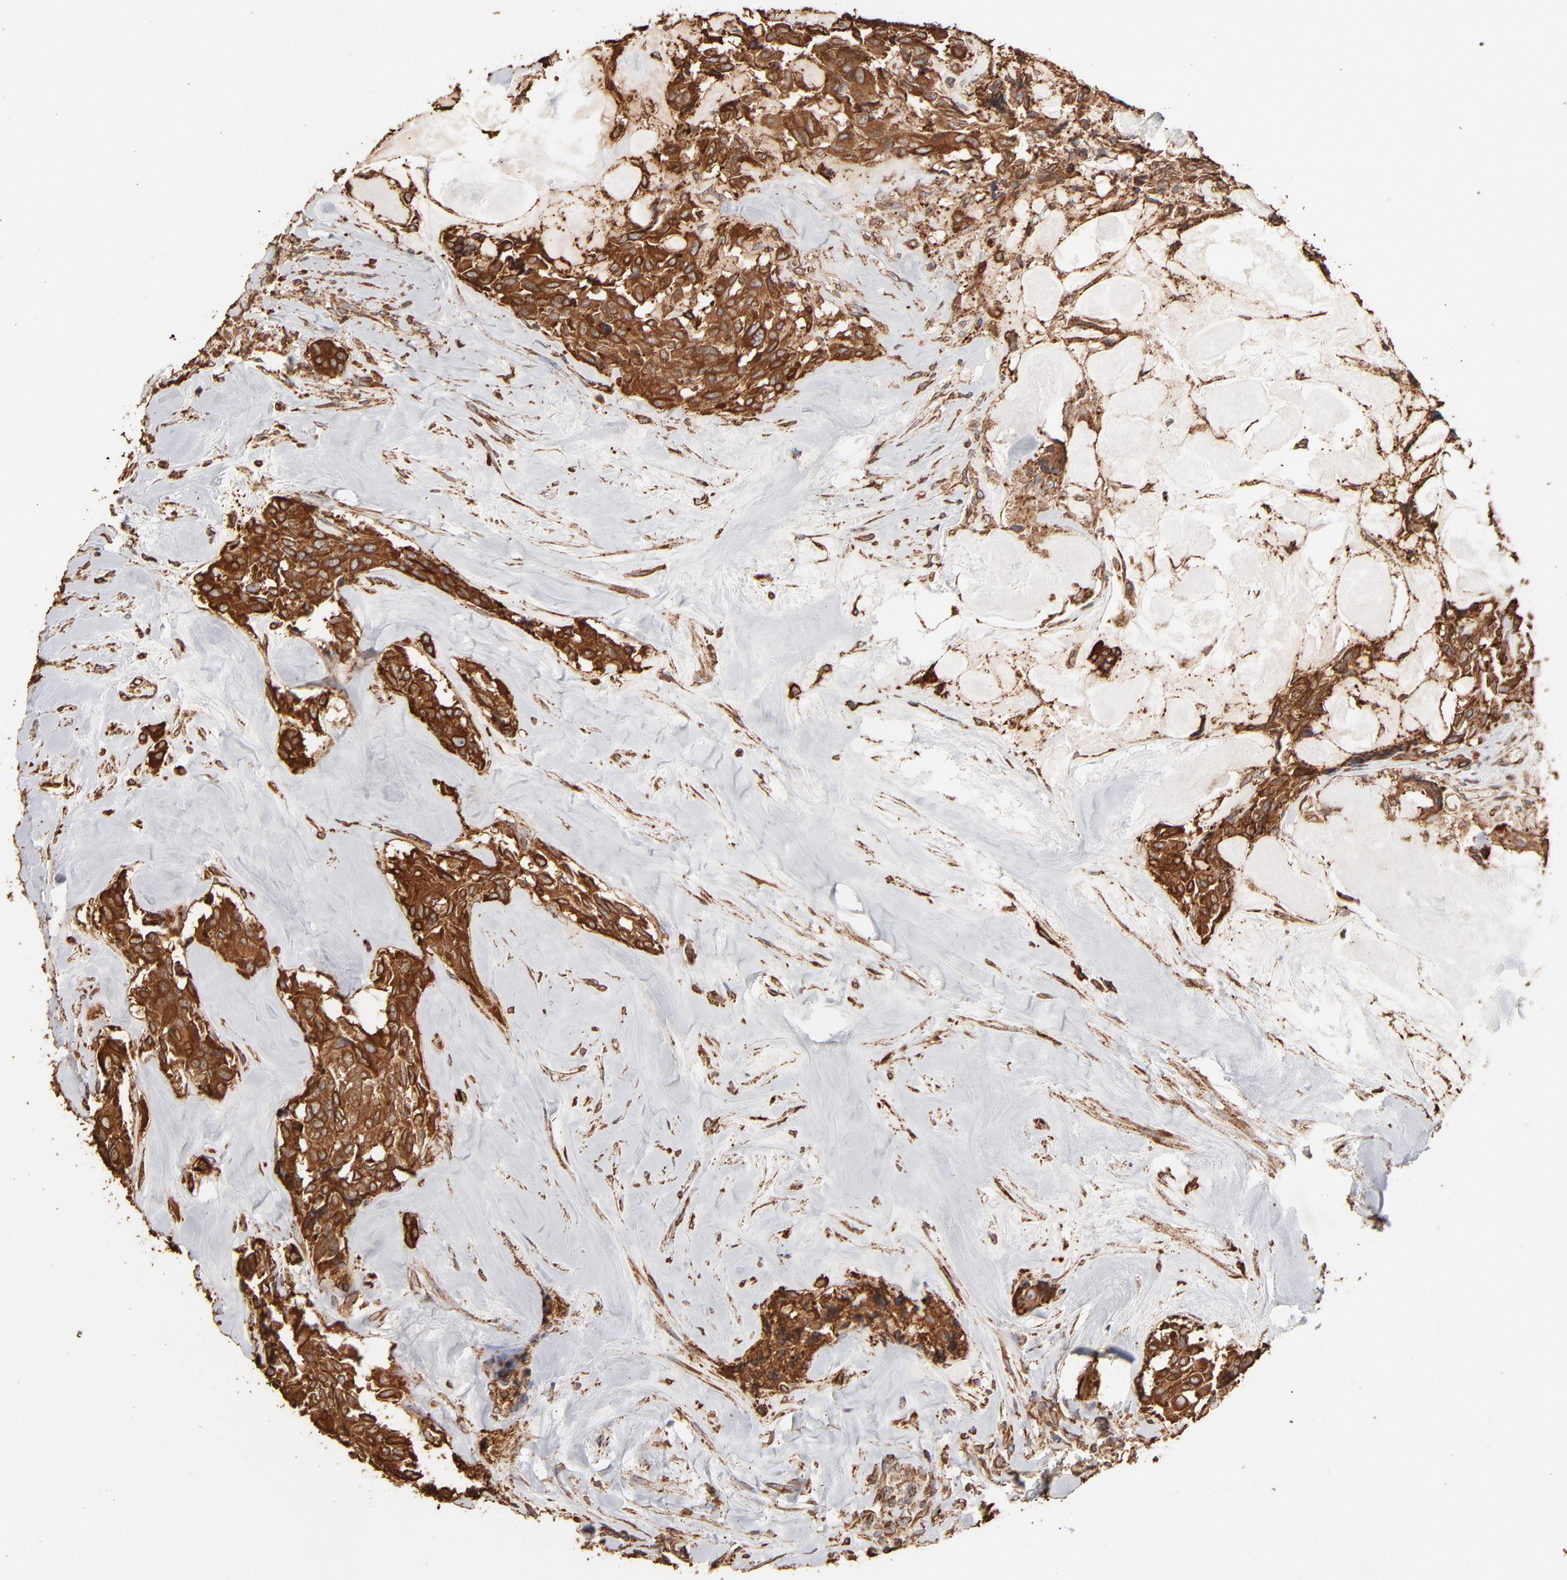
{"staining": {"intensity": "strong", "quantity": ">75%", "location": "cytoplasmic/membranous"}, "tissue": "thyroid cancer", "cell_type": "Tumor cells", "image_type": "cancer", "snomed": [{"axis": "morphology", "description": "Carcinoma, NOS"}, {"axis": "morphology", "description": "Carcinoid, malignant, NOS"}, {"axis": "topography", "description": "Thyroid gland"}], "caption": "Protein staining of thyroid cancer (carcinoma) tissue exhibits strong cytoplasmic/membranous staining in about >75% of tumor cells.", "gene": "PDIA3", "patient": {"sex": "male", "age": 33}}